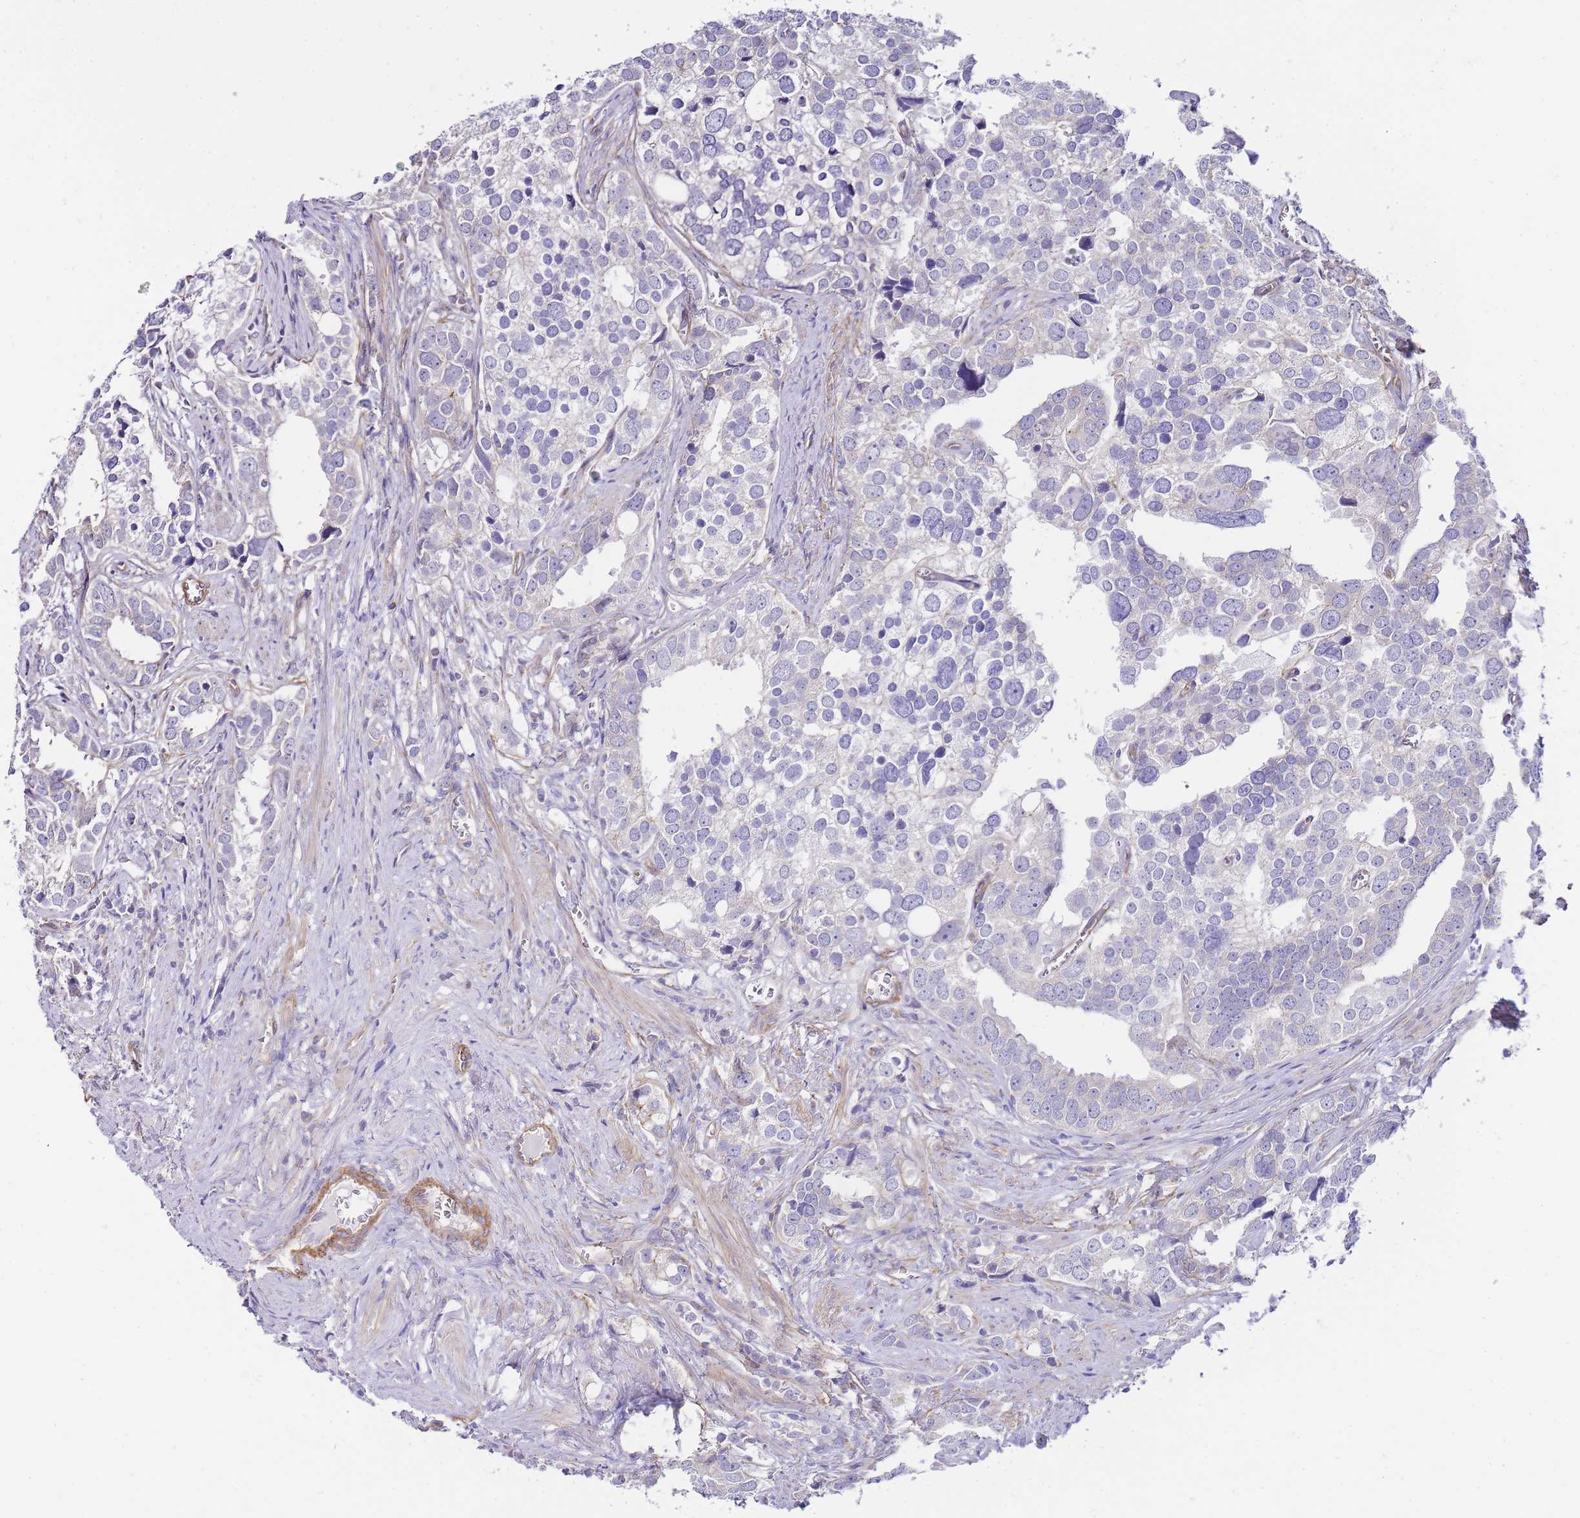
{"staining": {"intensity": "negative", "quantity": "none", "location": "none"}, "tissue": "prostate cancer", "cell_type": "Tumor cells", "image_type": "cancer", "snomed": [{"axis": "morphology", "description": "Adenocarcinoma, High grade"}, {"axis": "topography", "description": "Prostate"}], "caption": "This histopathology image is of prostate cancer stained with immunohistochemistry to label a protein in brown with the nuclei are counter-stained blue. There is no staining in tumor cells.", "gene": "PDCD7", "patient": {"sex": "male", "age": 71}}